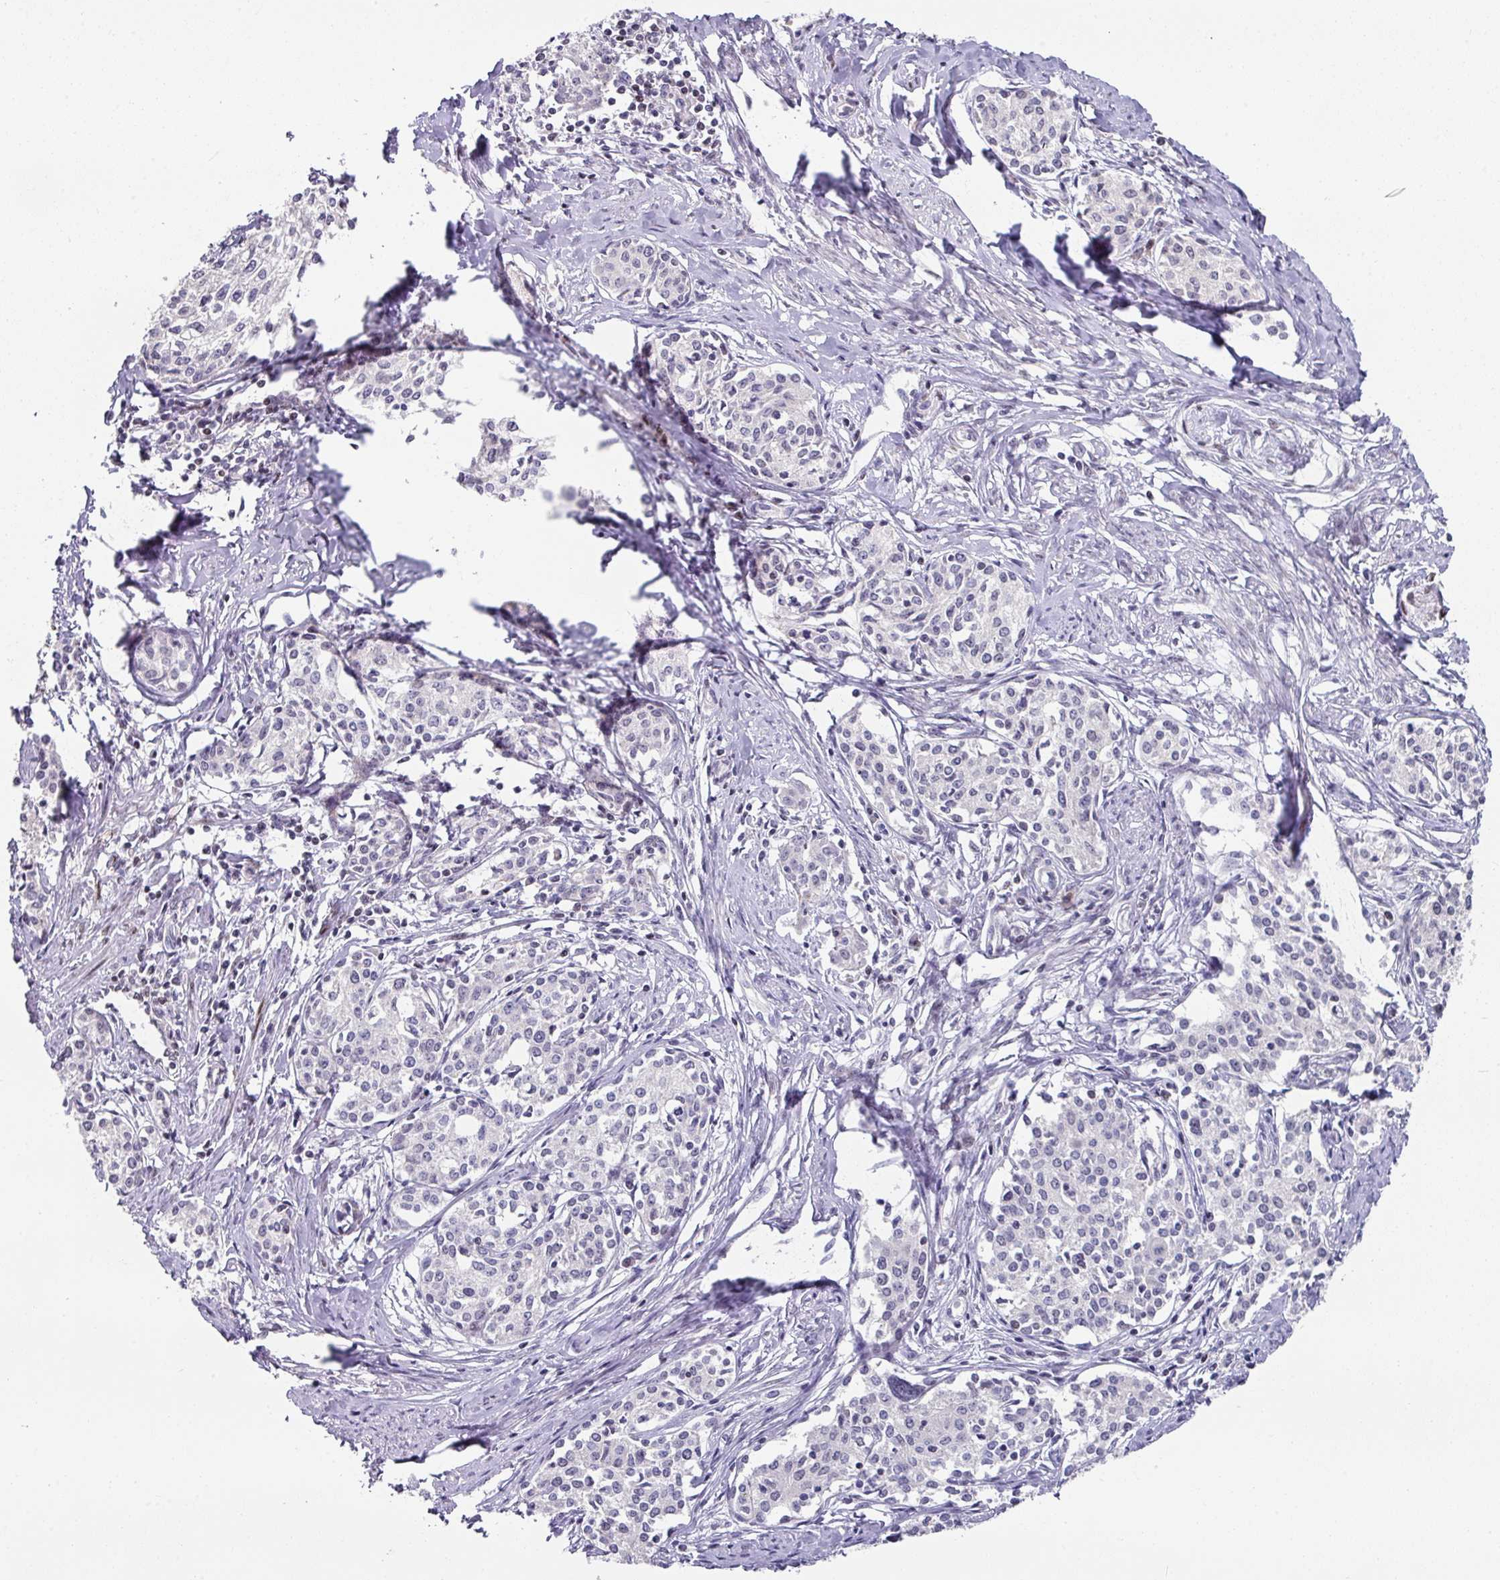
{"staining": {"intensity": "negative", "quantity": "none", "location": "none"}, "tissue": "cervical cancer", "cell_type": "Tumor cells", "image_type": "cancer", "snomed": [{"axis": "morphology", "description": "Squamous cell carcinoma, NOS"}, {"axis": "morphology", "description": "Adenocarcinoma, NOS"}, {"axis": "topography", "description": "Cervix"}], "caption": "IHC photomicrograph of neoplastic tissue: cervical adenocarcinoma stained with DAB demonstrates no significant protein staining in tumor cells.", "gene": "CBX7", "patient": {"sex": "female", "age": 52}}